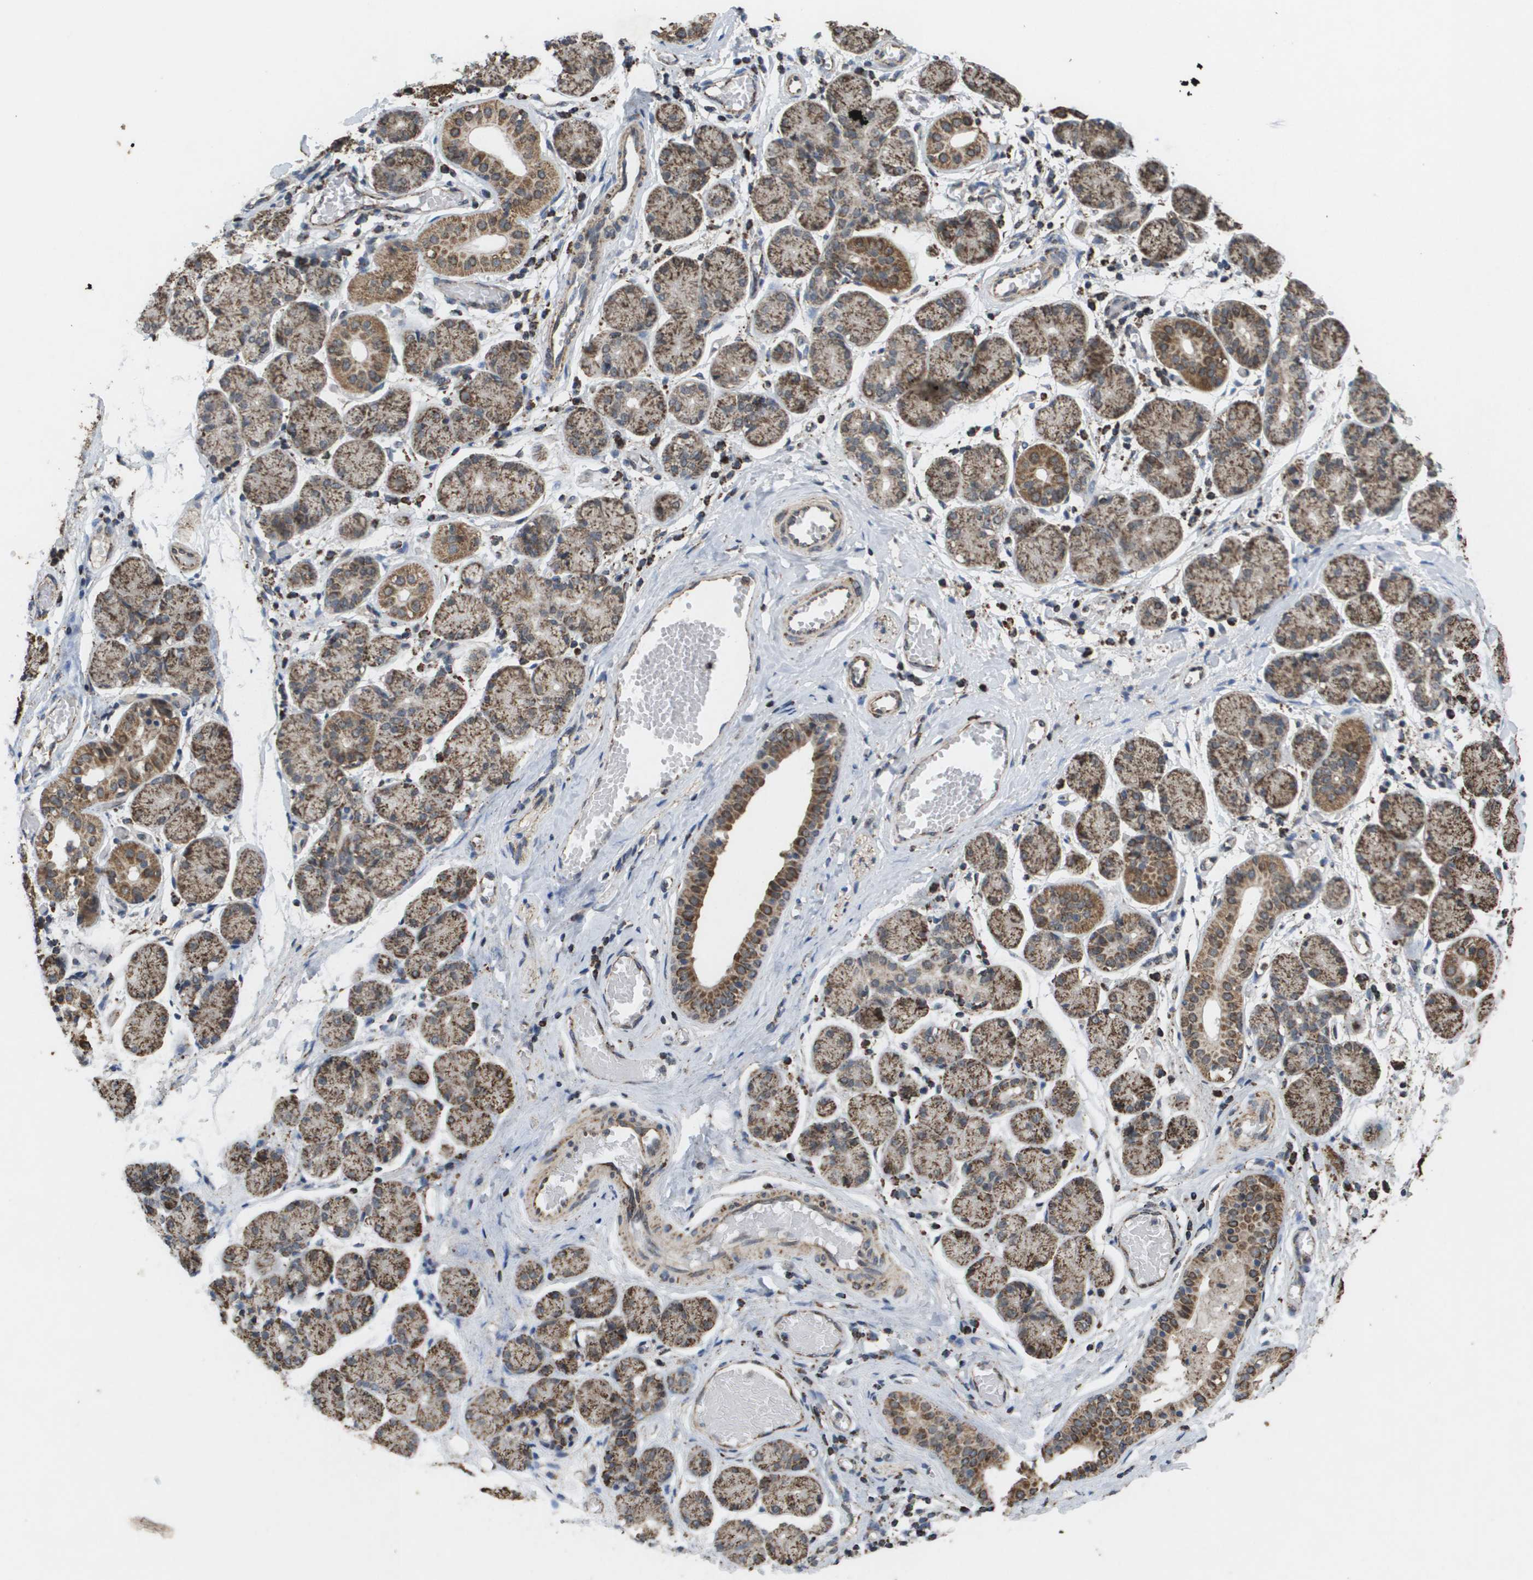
{"staining": {"intensity": "moderate", "quantity": ">75%", "location": "cytoplasmic/membranous"}, "tissue": "salivary gland", "cell_type": "Glandular cells", "image_type": "normal", "snomed": [{"axis": "morphology", "description": "Normal tissue, NOS"}, {"axis": "topography", "description": "Salivary gland"}], "caption": "An image of salivary gland stained for a protein shows moderate cytoplasmic/membranous brown staining in glandular cells.", "gene": "HSPE1", "patient": {"sex": "female", "age": 24}}